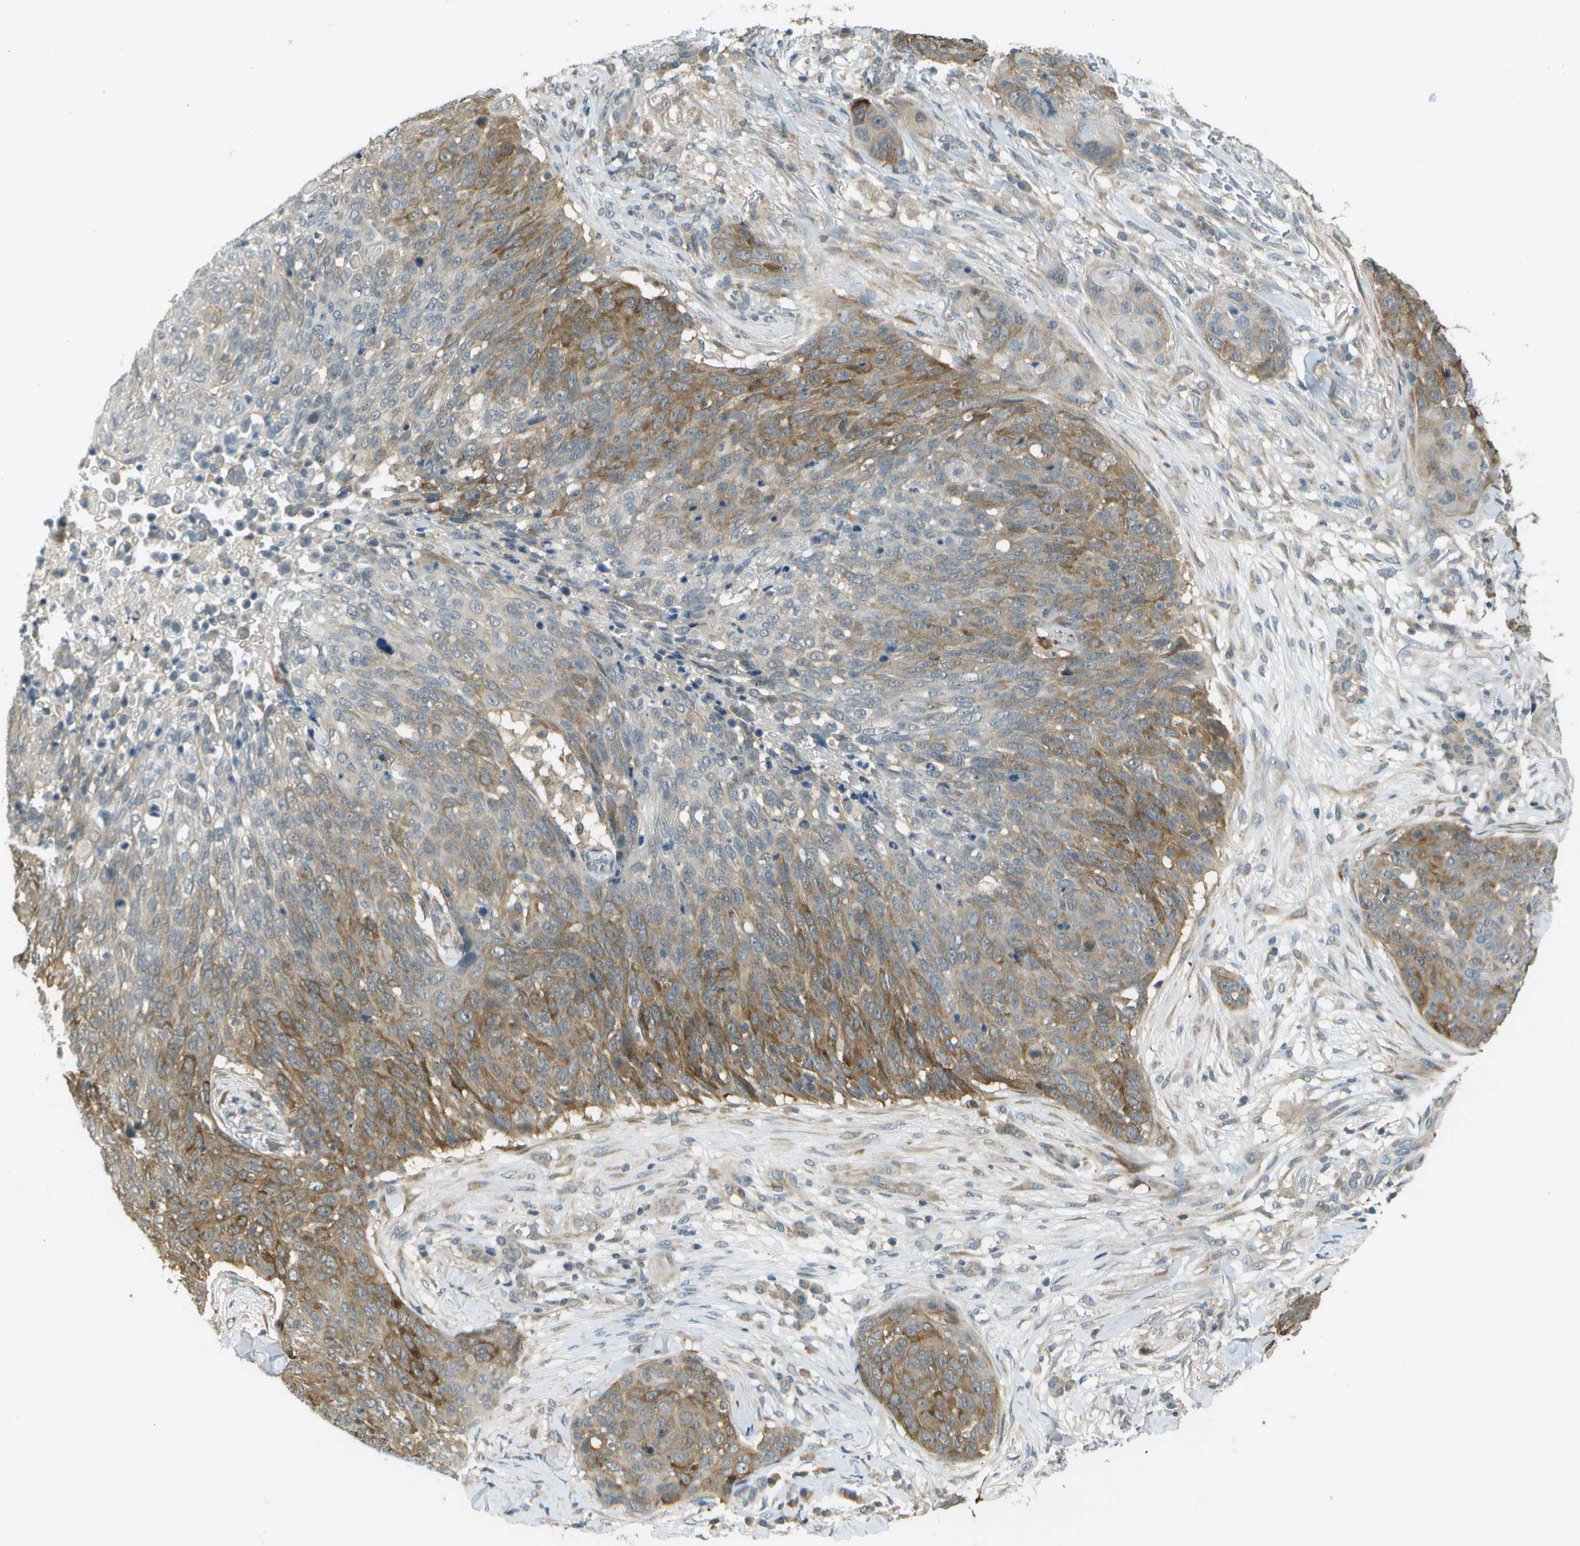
{"staining": {"intensity": "moderate", "quantity": ">75%", "location": "cytoplasmic/membranous"}, "tissue": "skin cancer", "cell_type": "Tumor cells", "image_type": "cancer", "snomed": [{"axis": "morphology", "description": "Squamous cell carcinoma in situ, NOS"}, {"axis": "morphology", "description": "Squamous cell carcinoma, NOS"}, {"axis": "topography", "description": "Skin"}], "caption": "About >75% of tumor cells in human skin cancer demonstrate moderate cytoplasmic/membranous protein expression as visualized by brown immunohistochemical staining.", "gene": "WNK2", "patient": {"sex": "male", "age": 93}}